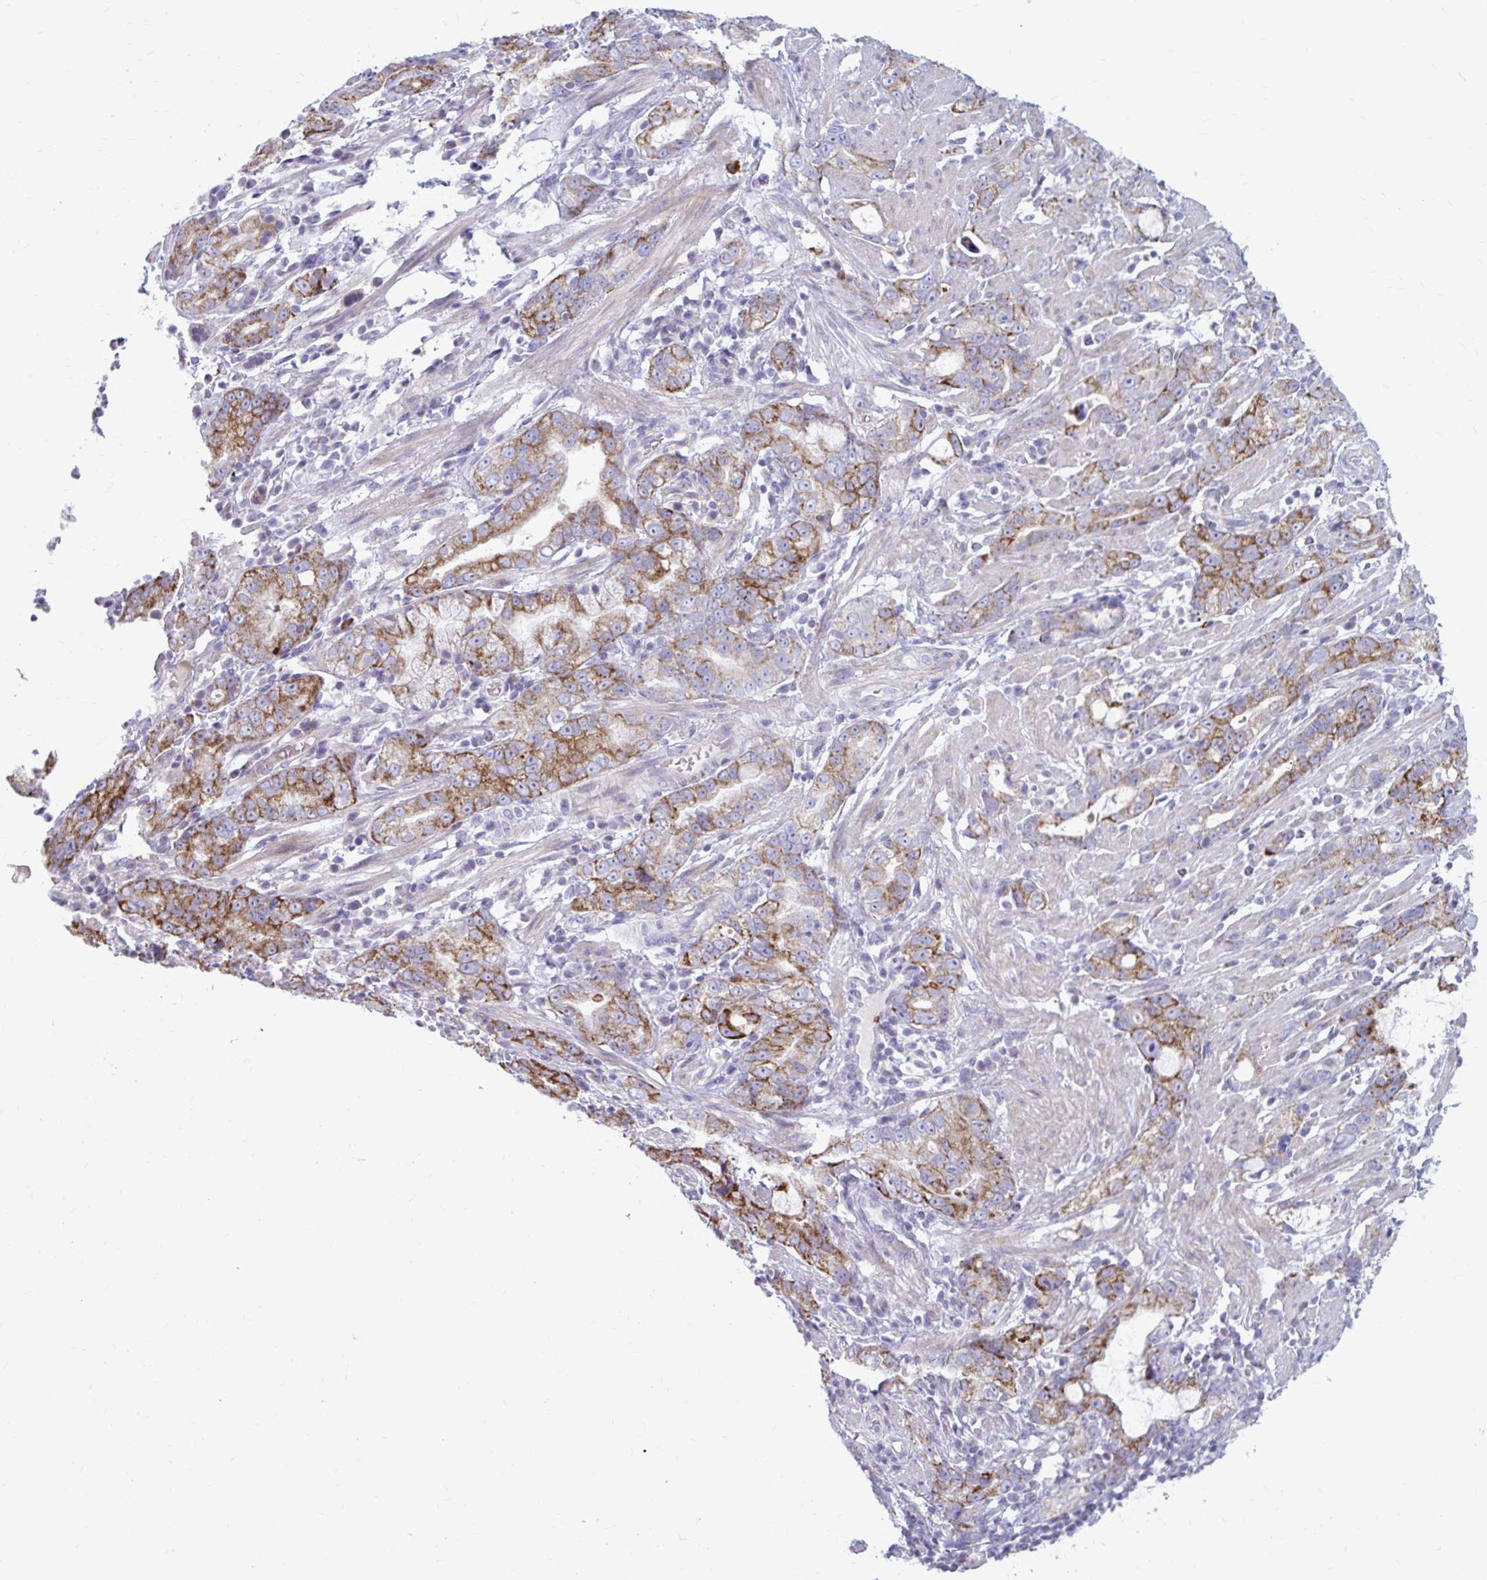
{"staining": {"intensity": "strong", "quantity": ">75%", "location": "cytoplasmic/membranous"}, "tissue": "stomach cancer", "cell_type": "Tumor cells", "image_type": "cancer", "snomed": [{"axis": "morphology", "description": "Adenocarcinoma, NOS"}, {"axis": "topography", "description": "Stomach"}], "caption": "Adenocarcinoma (stomach) tissue demonstrates strong cytoplasmic/membranous staining in about >75% of tumor cells", "gene": "MSMO1", "patient": {"sex": "male", "age": 55}}